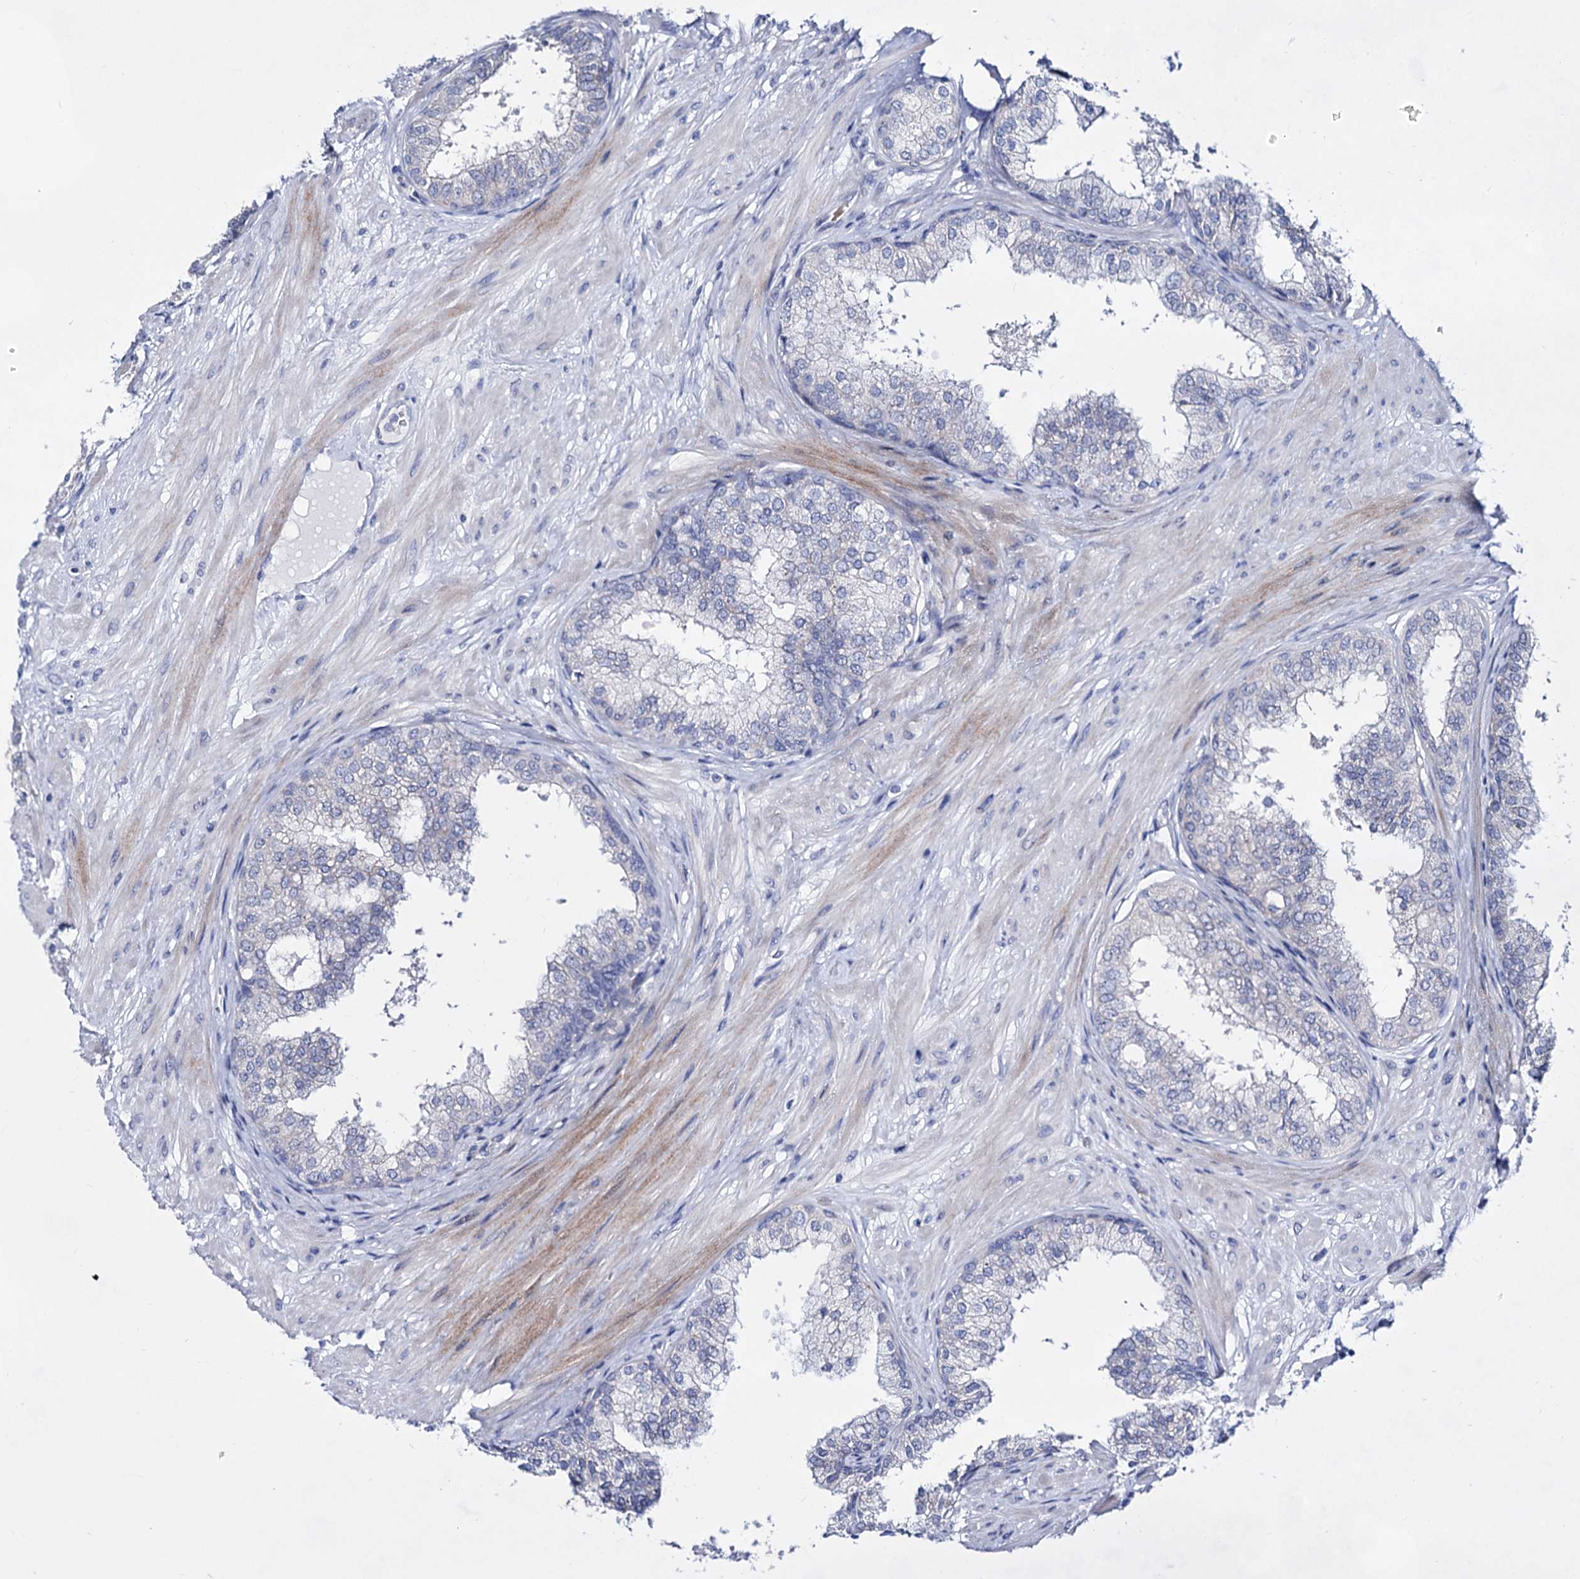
{"staining": {"intensity": "negative", "quantity": "none", "location": "none"}, "tissue": "prostate", "cell_type": "Glandular cells", "image_type": "normal", "snomed": [{"axis": "morphology", "description": "Normal tissue, NOS"}, {"axis": "topography", "description": "Prostate"}], "caption": "Human prostate stained for a protein using immunohistochemistry exhibits no positivity in glandular cells.", "gene": "PLIN1", "patient": {"sex": "male", "age": 60}}